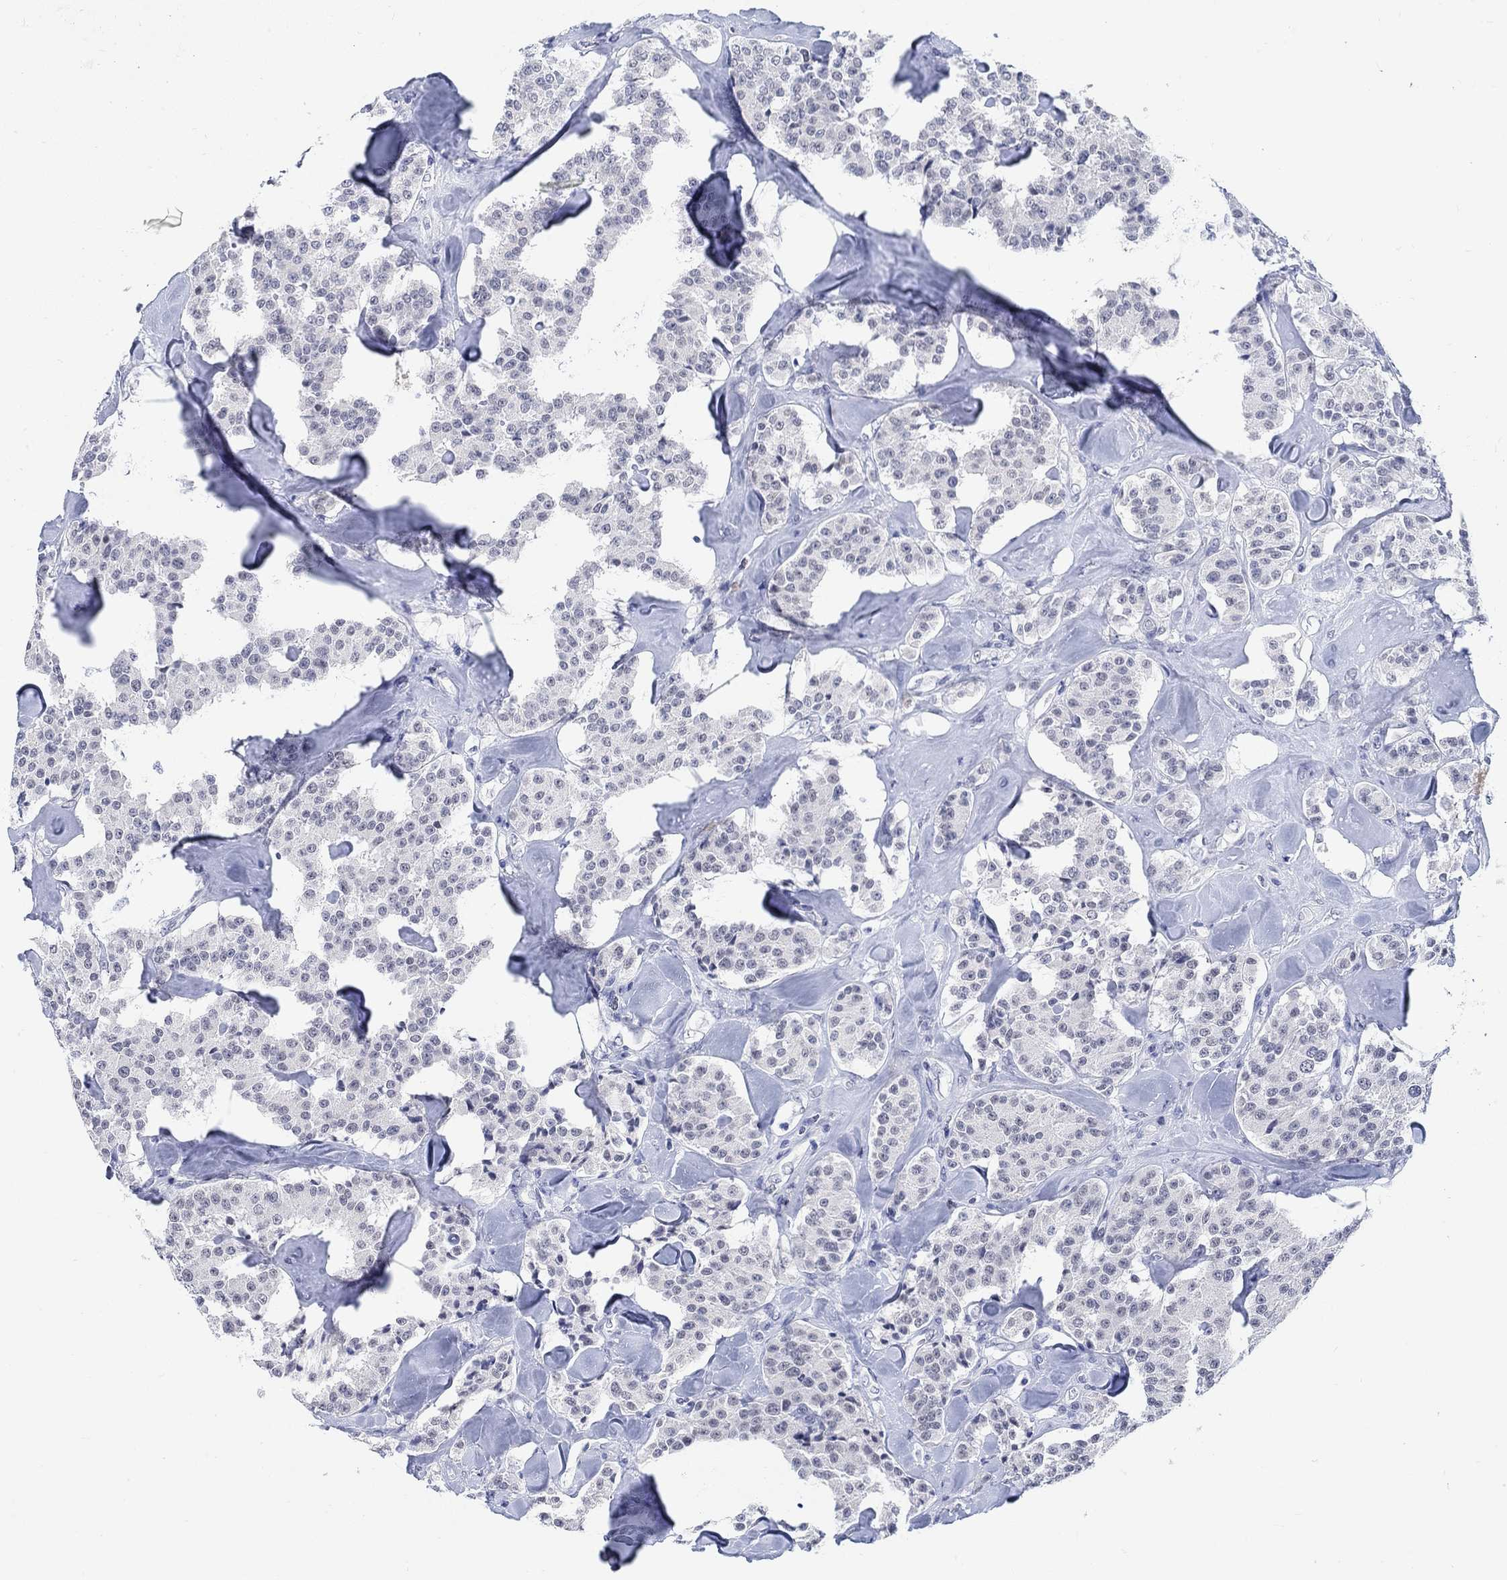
{"staining": {"intensity": "negative", "quantity": "none", "location": "none"}, "tissue": "carcinoid", "cell_type": "Tumor cells", "image_type": "cancer", "snomed": [{"axis": "morphology", "description": "Carcinoid, malignant, NOS"}, {"axis": "topography", "description": "Pancreas"}], "caption": "Immunohistochemistry micrograph of neoplastic tissue: human carcinoid stained with DAB (3,3'-diaminobenzidine) demonstrates no significant protein positivity in tumor cells.", "gene": "ANKS1B", "patient": {"sex": "male", "age": 41}}